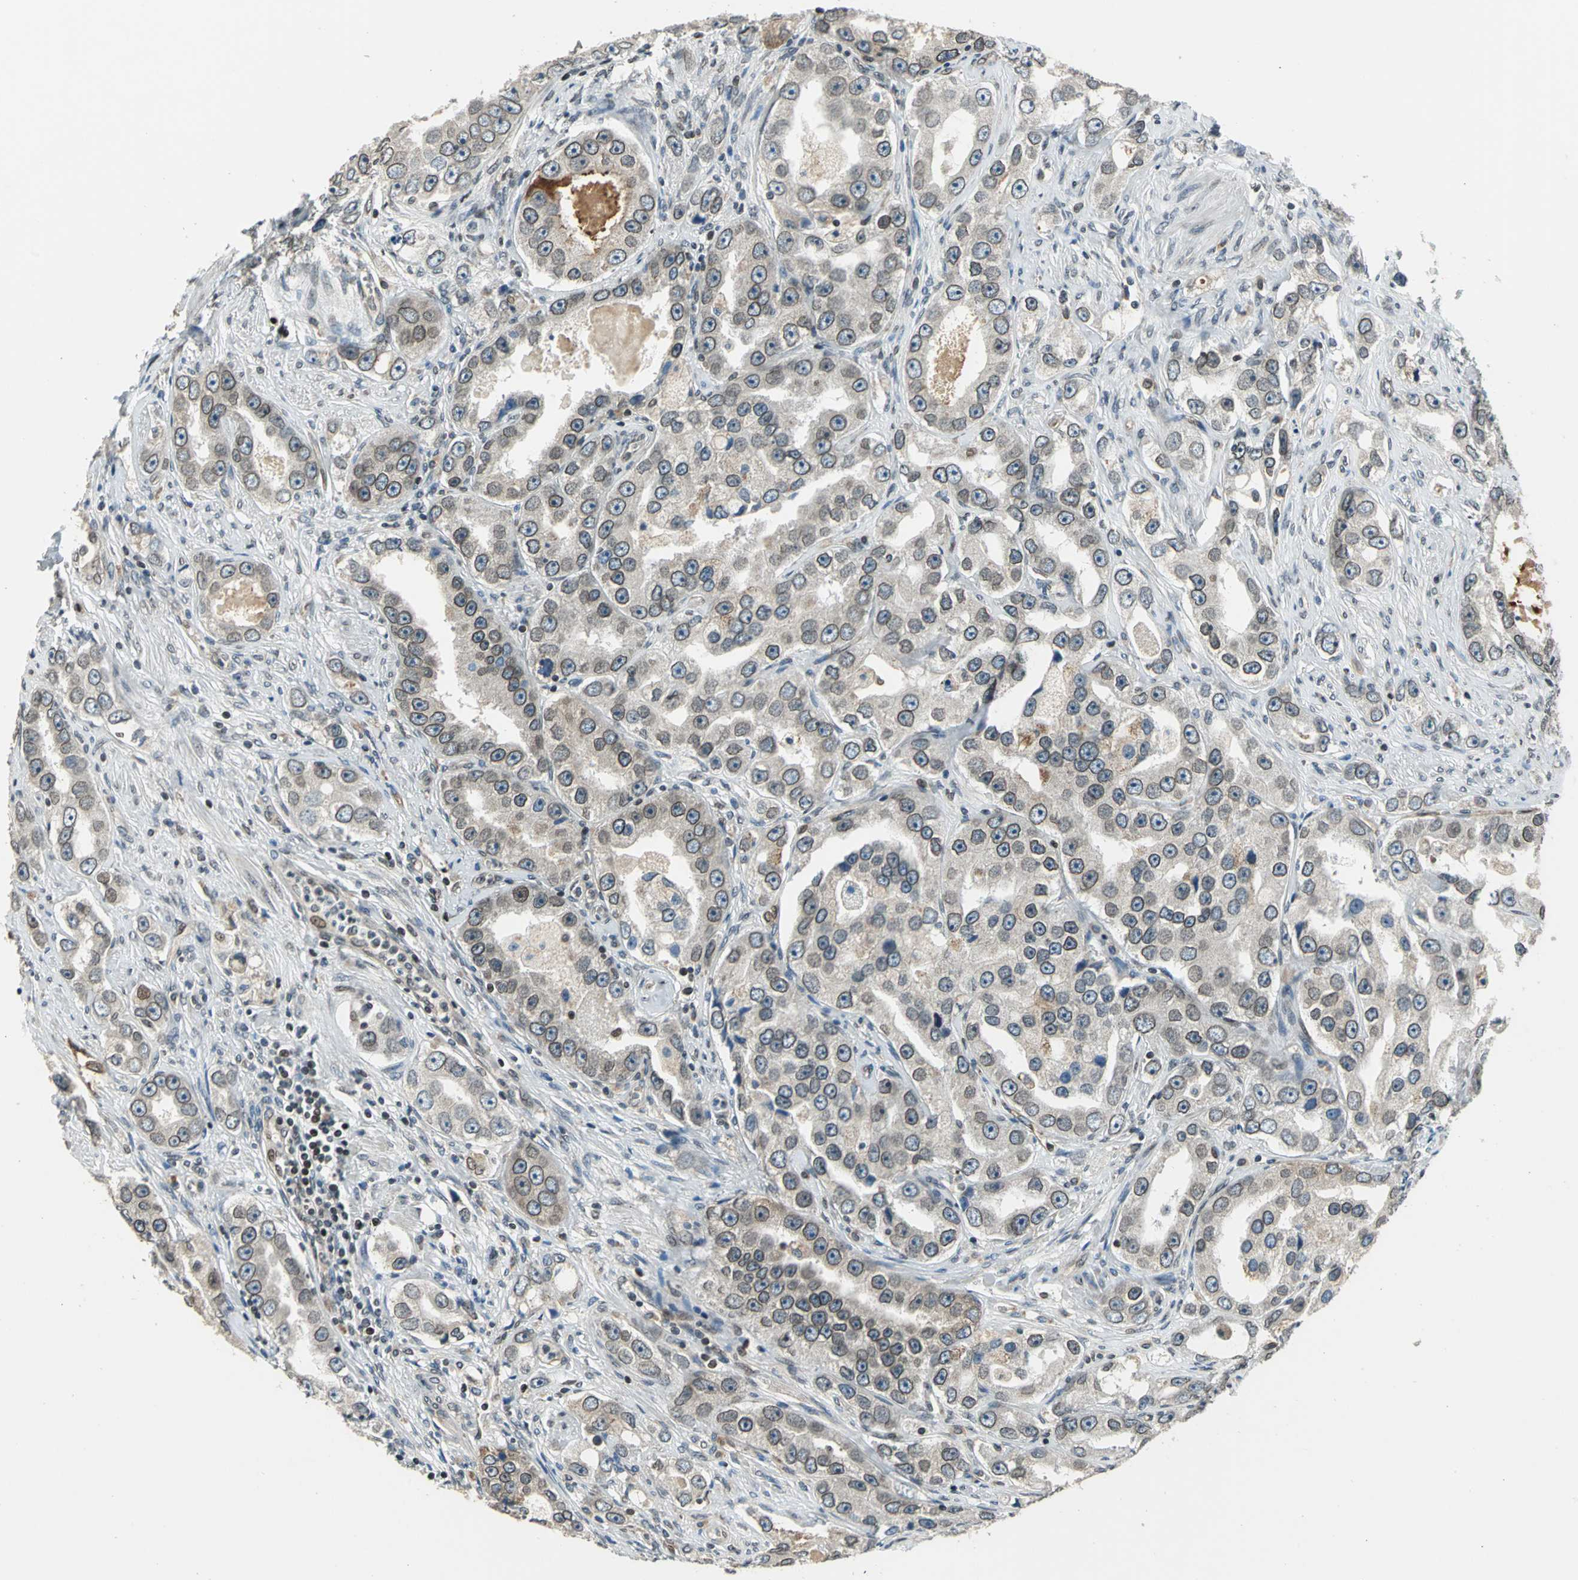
{"staining": {"intensity": "moderate", "quantity": "25%-75%", "location": "cytoplasmic/membranous,nuclear"}, "tissue": "prostate cancer", "cell_type": "Tumor cells", "image_type": "cancer", "snomed": [{"axis": "morphology", "description": "Adenocarcinoma, High grade"}, {"axis": "topography", "description": "Prostate"}], "caption": "Prostate cancer (adenocarcinoma (high-grade)) stained for a protein reveals moderate cytoplasmic/membranous and nuclear positivity in tumor cells.", "gene": "BRIP1", "patient": {"sex": "male", "age": 63}}